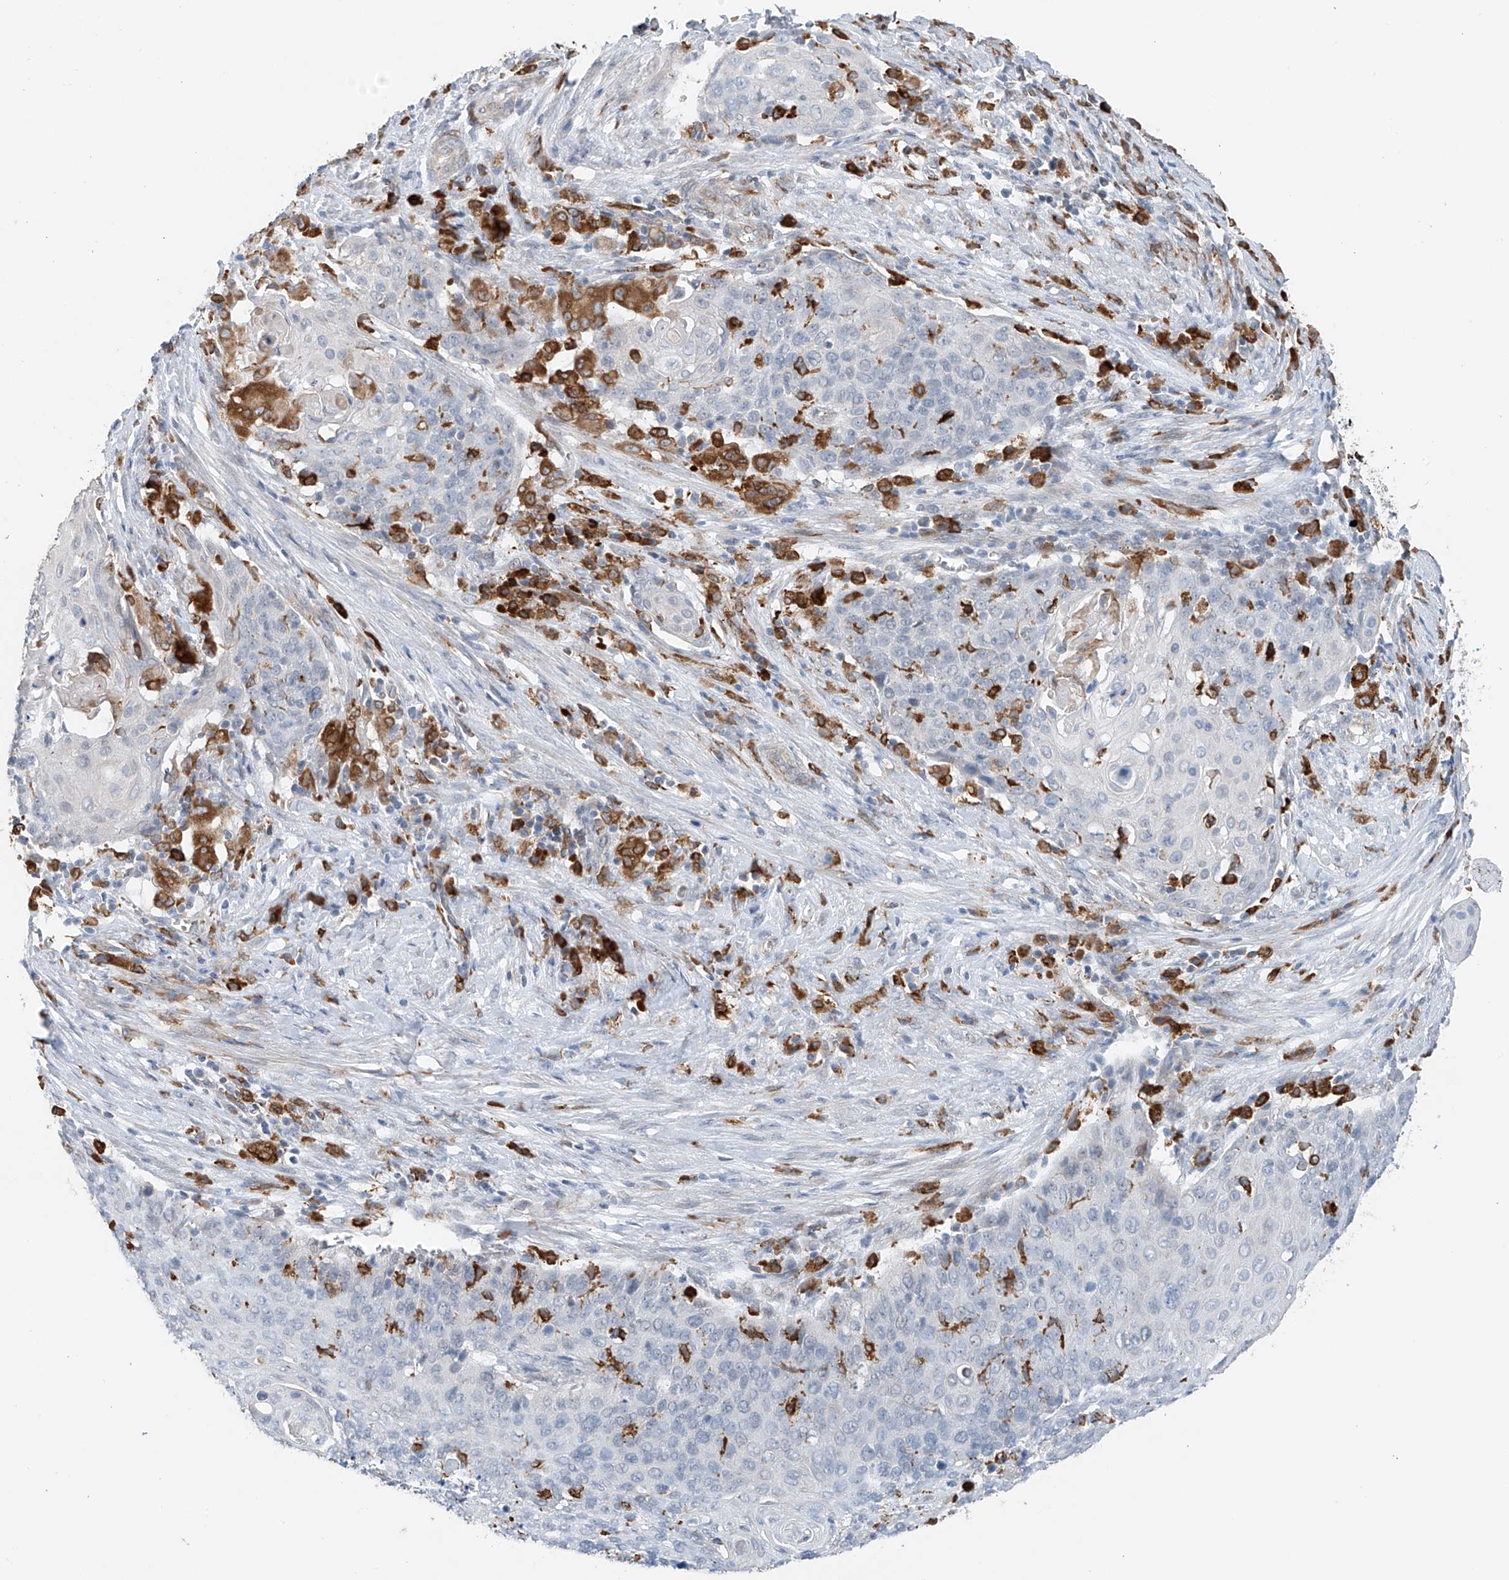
{"staining": {"intensity": "negative", "quantity": "none", "location": "none"}, "tissue": "cervical cancer", "cell_type": "Tumor cells", "image_type": "cancer", "snomed": [{"axis": "morphology", "description": "Squamous cell carcinoma, NOS"}, {"axis": "topography", "description": "Cervix"}], "caption": "Immunohistochemical staining of human cervical cancer shows no significant positivity in tumor cells.", "gene": "TBXAS1", "patient": {"sex": "female", "age": 39}}